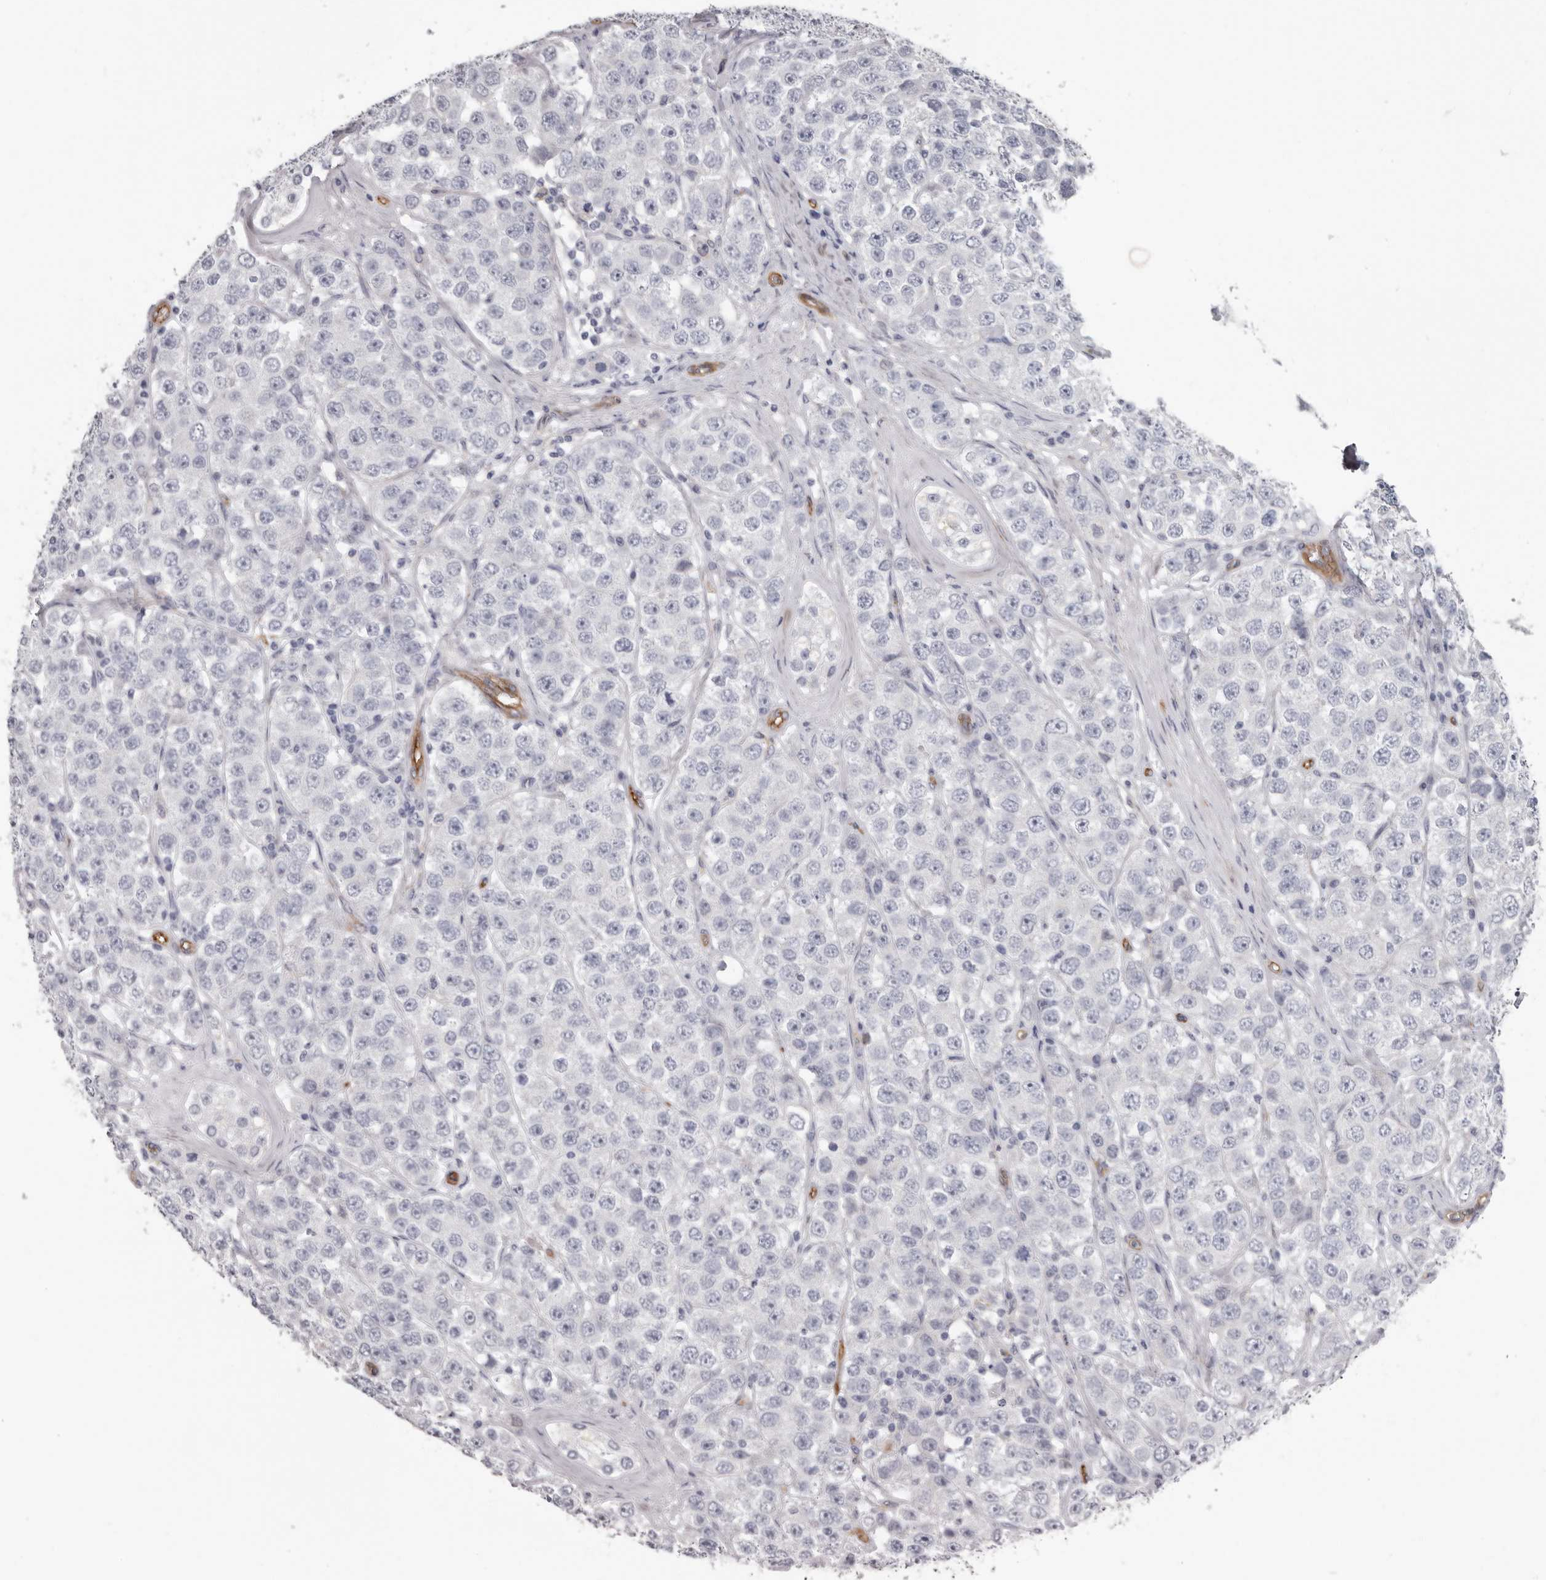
{"staining": {"intensity": "negative", "quantity": "none", "location": "none"}, "tissue": "testis cancer", "cell_type": "Tumor cells", "image_type": "cancer", "snomed": [{"axis": "morphology", "description": "Seminoma, NOS"}, {"axis": "topography", "description": "Testis"}], "caption": "Testis cancer (seminoma) stained for a protein using immunohistochemistry demonstrates no positivity tumor cells.", "gene": "ADGRL4", "patient": {"sex": "male", "age": 28}}